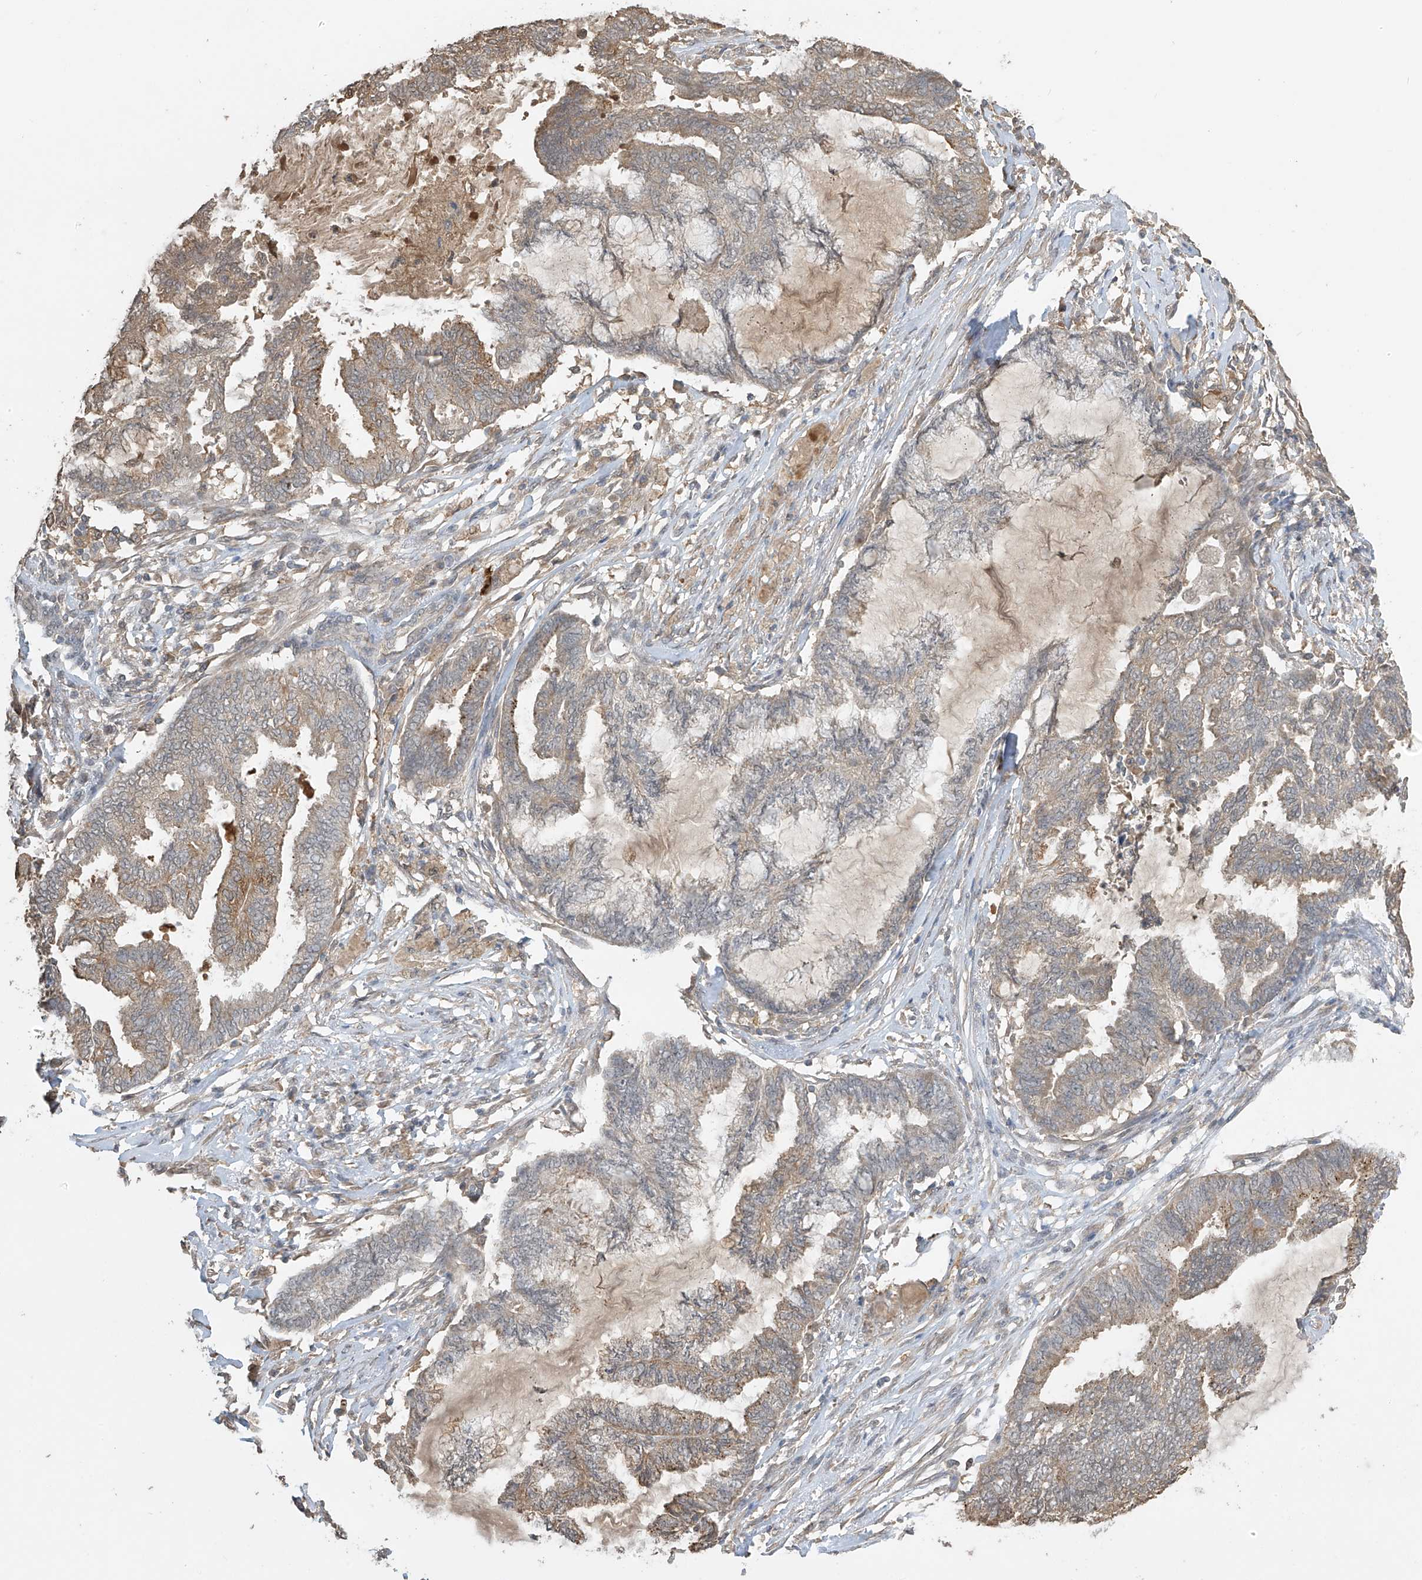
{"staining": {"intensity": "moderate", "quantity": "<25%", "location": "cytoplasmic/membranous"}, "tissue": "endometrial cancer", "cell_type": "Tumor cells", "image_type": "cancer", "snomed": [{"axis": "morphology", "description": "Adenocarcinoma, NOS"}, {"axis": "topography", "description": "Endometrium"}], "caption": "Immunohistochemistry (DAB) staining of endometrial cancer (adenocarcinoma) demonstrates moderate cytoplasmic/membranous protein positivity in approximately <25% of tumor cells.", "gene": "SLFN14", "patient": {"sex": "female", "age": 86}}